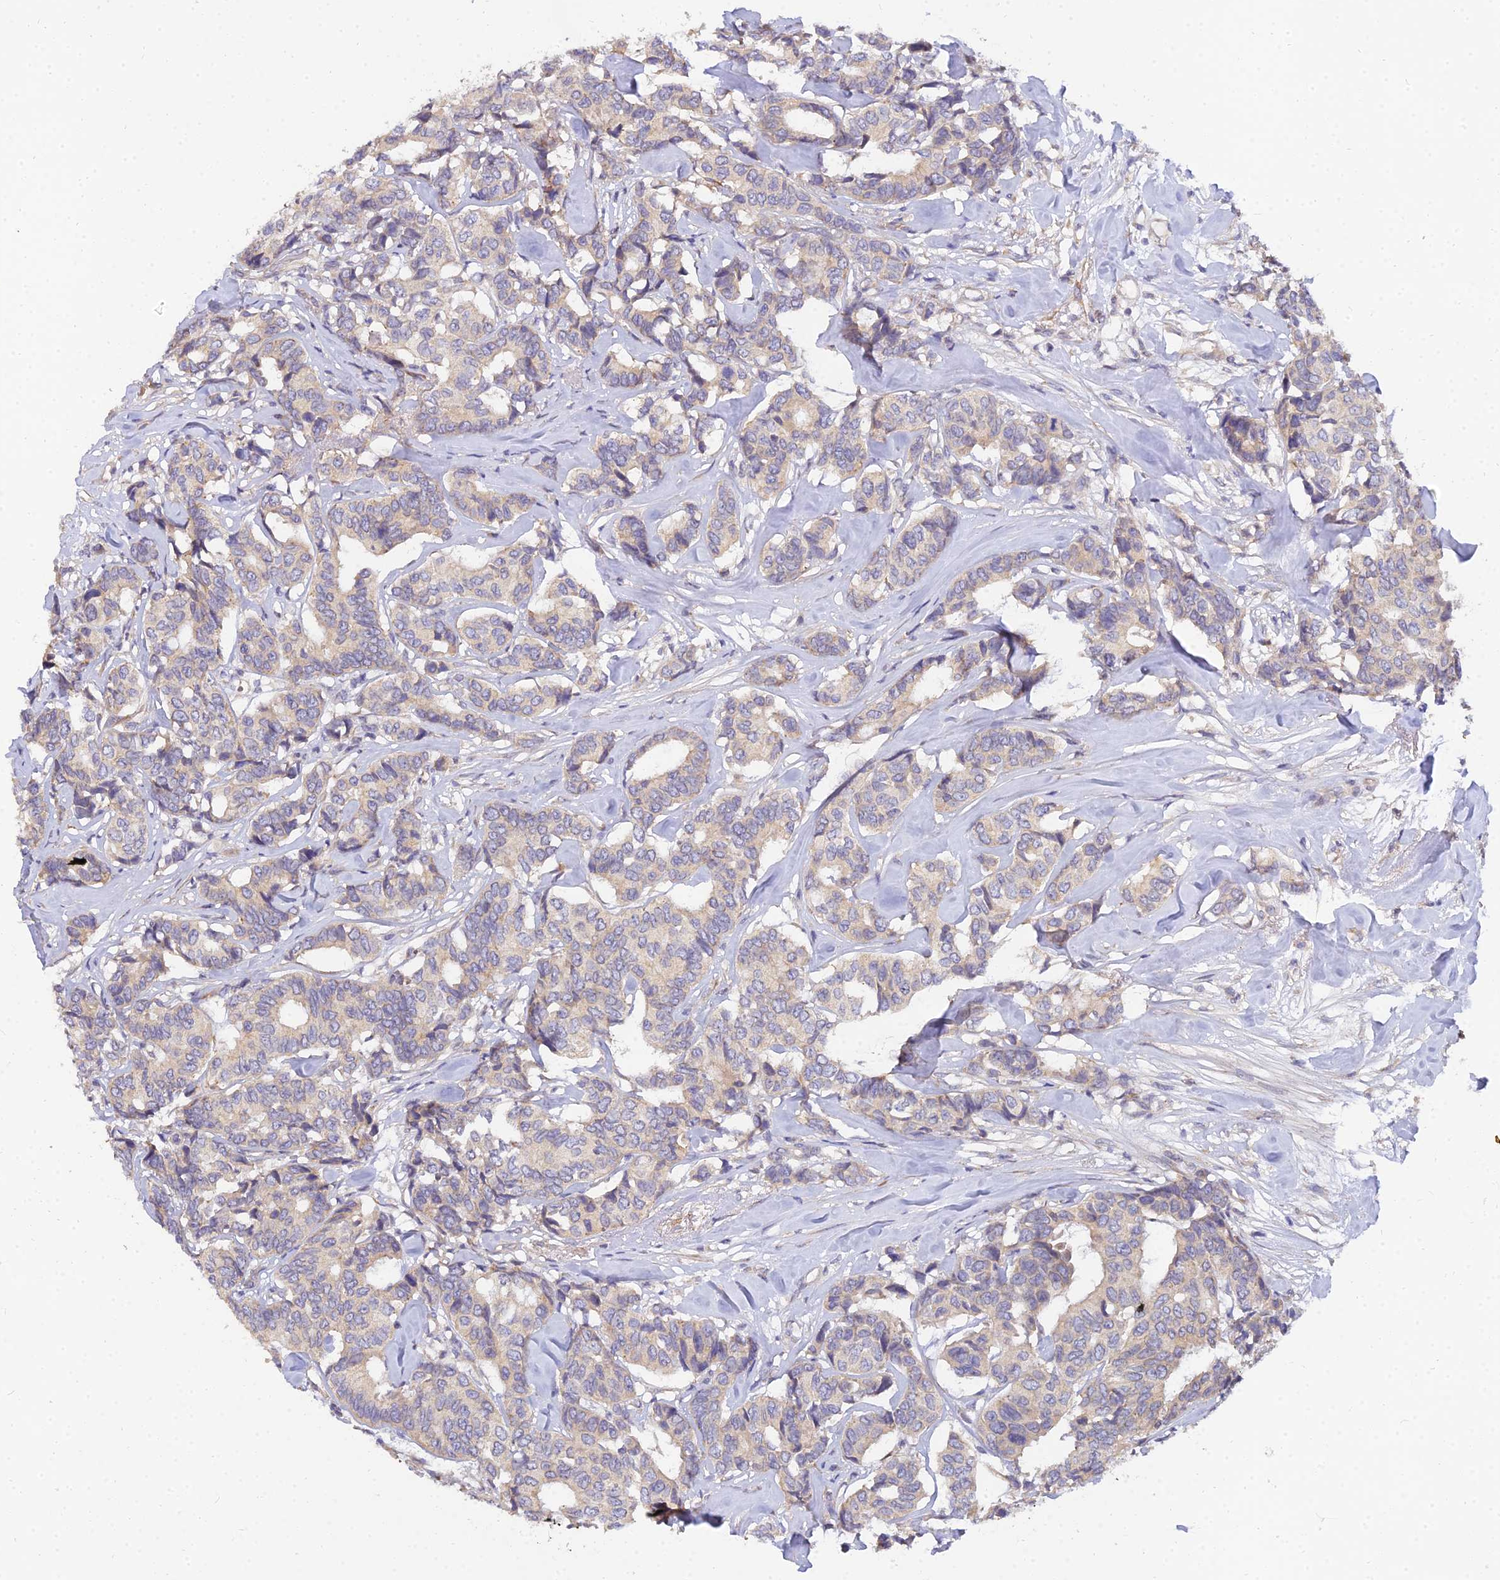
{"staining": {"intensity": "weak", "quantity": ">75%", "location": "cytoplasmic/membranous"}, "tissue": "breast cancer", "cell_type": "Tumor cells", "image_type": "cancer", "snomed": [{"axis": "morphology", "description": "Duct carcinoma"}, {"axis": "topography", "description": "Breast"}], "caption": "IHC photomicrograph of breast cancer stained for a protein (brown), which exhibits low levels of weak cytoplasmic/membranous expression in approximately >75% of tumor cells.", "gene": "ARL8B", "patient": {"sex": "female", "age": 87}}